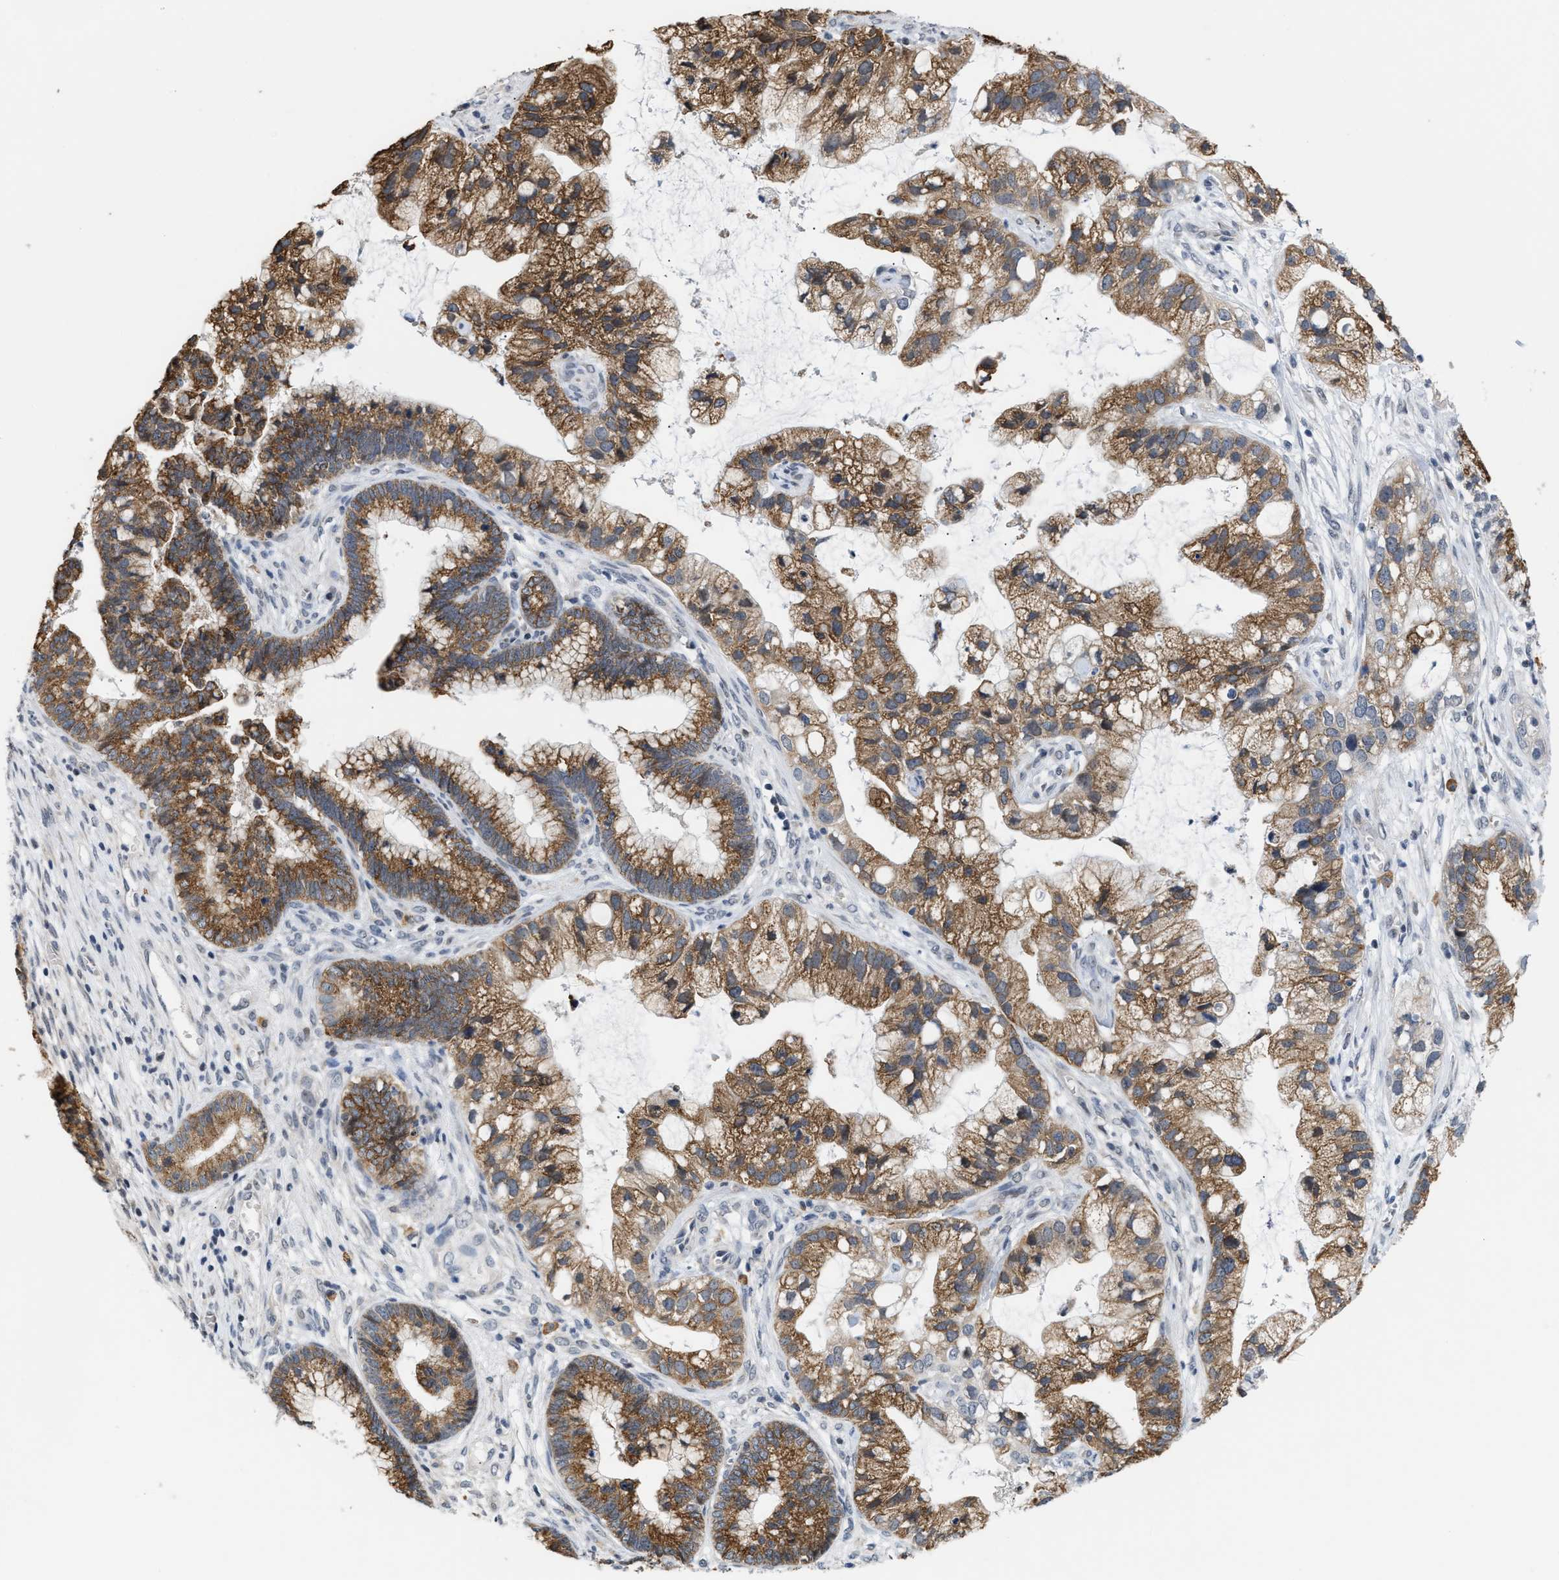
{"staining": {"intensity": "moderate", "quantity": ">75%", "location": "cytoplasmic/membranous"}, "tissue": "cervical cancer", "cell_type": "Tumor cells", "image_type": "cancer", "snomed": [{"axis": "morphology", "description": "Adenocarcinoma, NOS"}, {"axis": "topography", "description": "Cervix"}], "caption": "DAB (3,3'-diaminobenzidine) immunohistochemical staining of cervical adenocarcinoma reveals moderate cytoplasmic/membranous protein expression in approximately >75% of tumor cells.", "gene": "TXNRD3", "patient": {"sex": "female", "age": 44}}